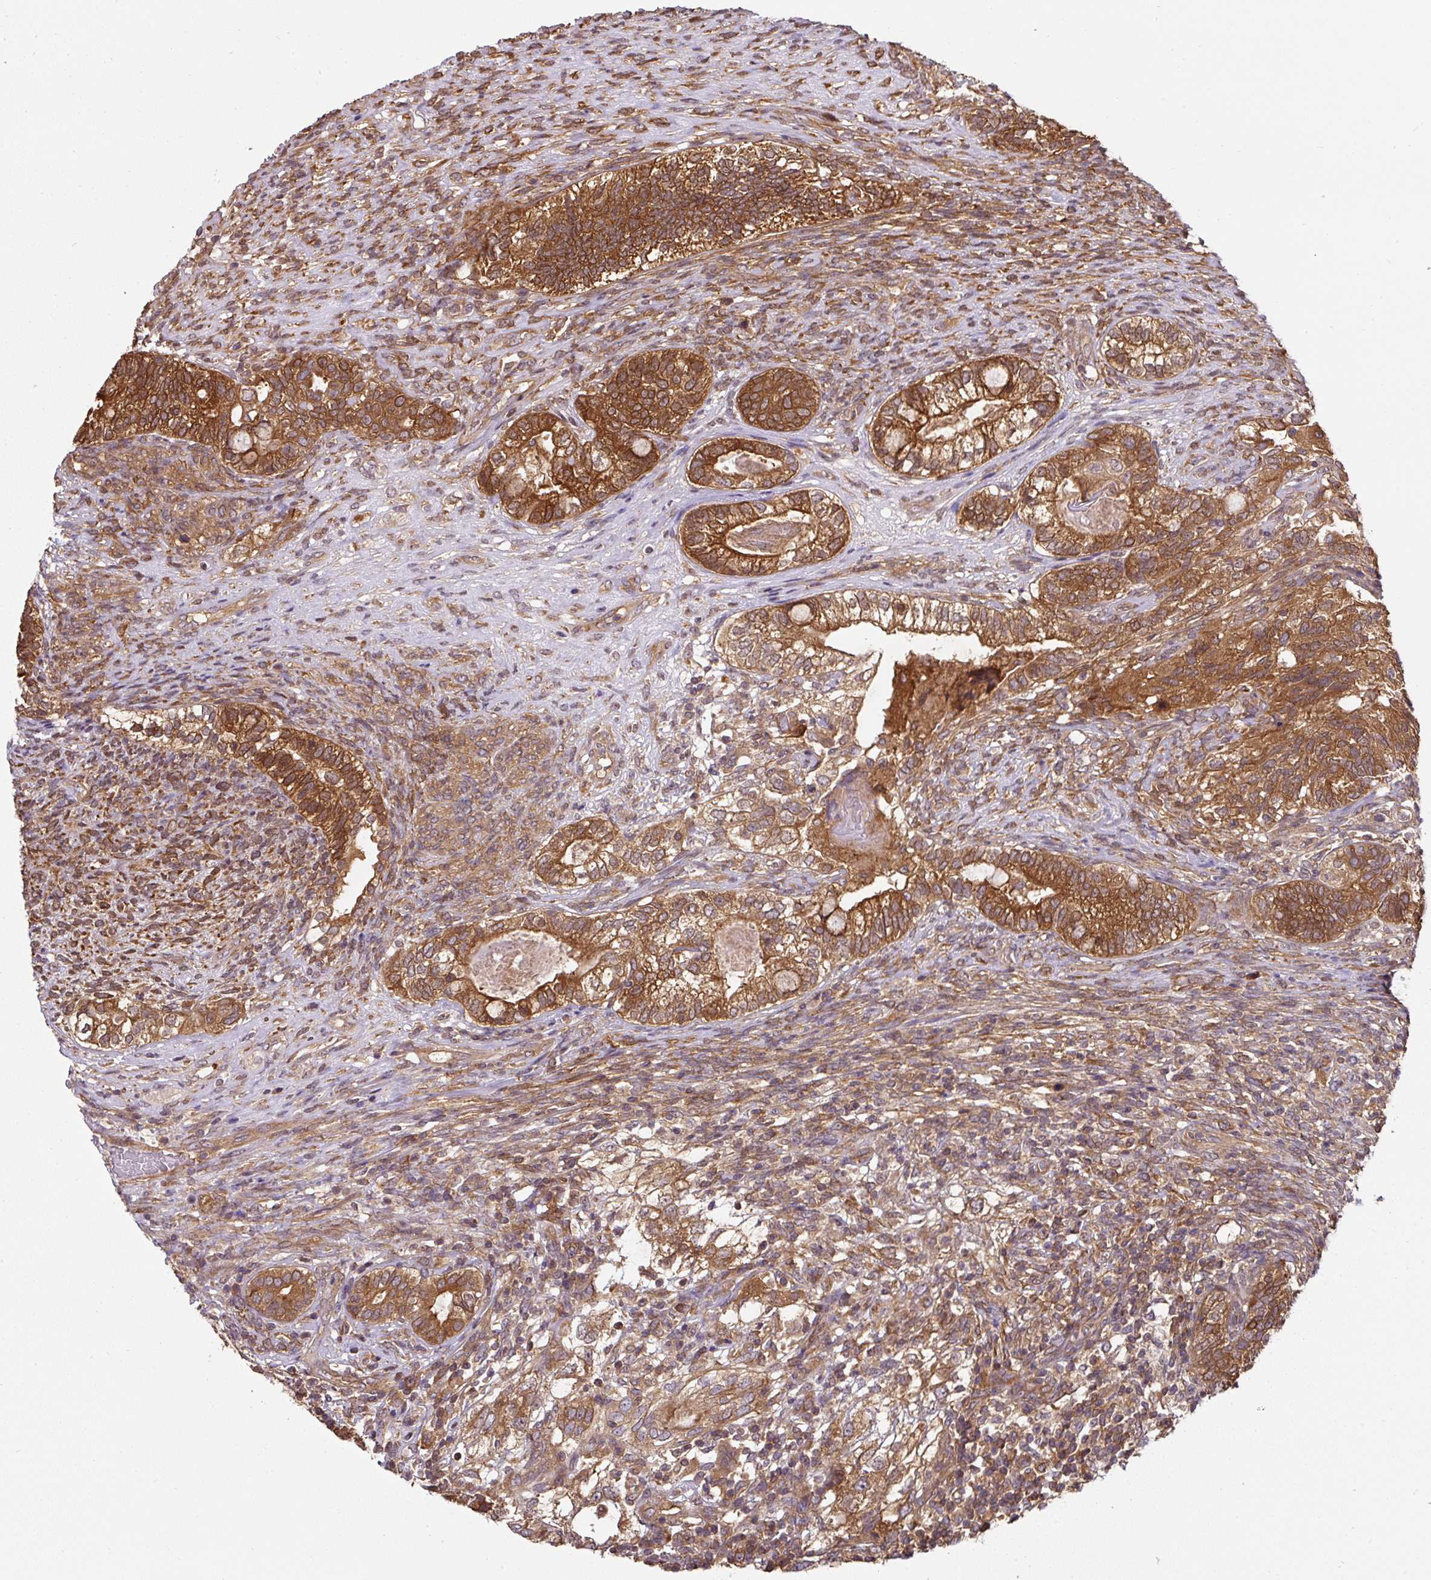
{"staining": {"intensity": "strong", "quantity": ">75%", "location": "cytoplasmic/membranous"}, "tissue": "testis cancer", "cell_type": "Tumor cells", "image_type": "cancer", "snomed": [{"axis": "morphology", "description": "Seminoma, NOS"}, {"axis": "morphology", "description": "Carcinoma, Embryonal, NOS"}, {"axis": "topography", "description": "Testis"}], "caption": "Immunohistochemistry (DAB (3,3'-diaminobenzidine)) staining of human embryonal carcinoma (testis) displays strong cytoplasmic/membranous protein expression in about >75% of tumor cells.", "gene": "ST13", "patient": {"sex": "male", "age": 41}}